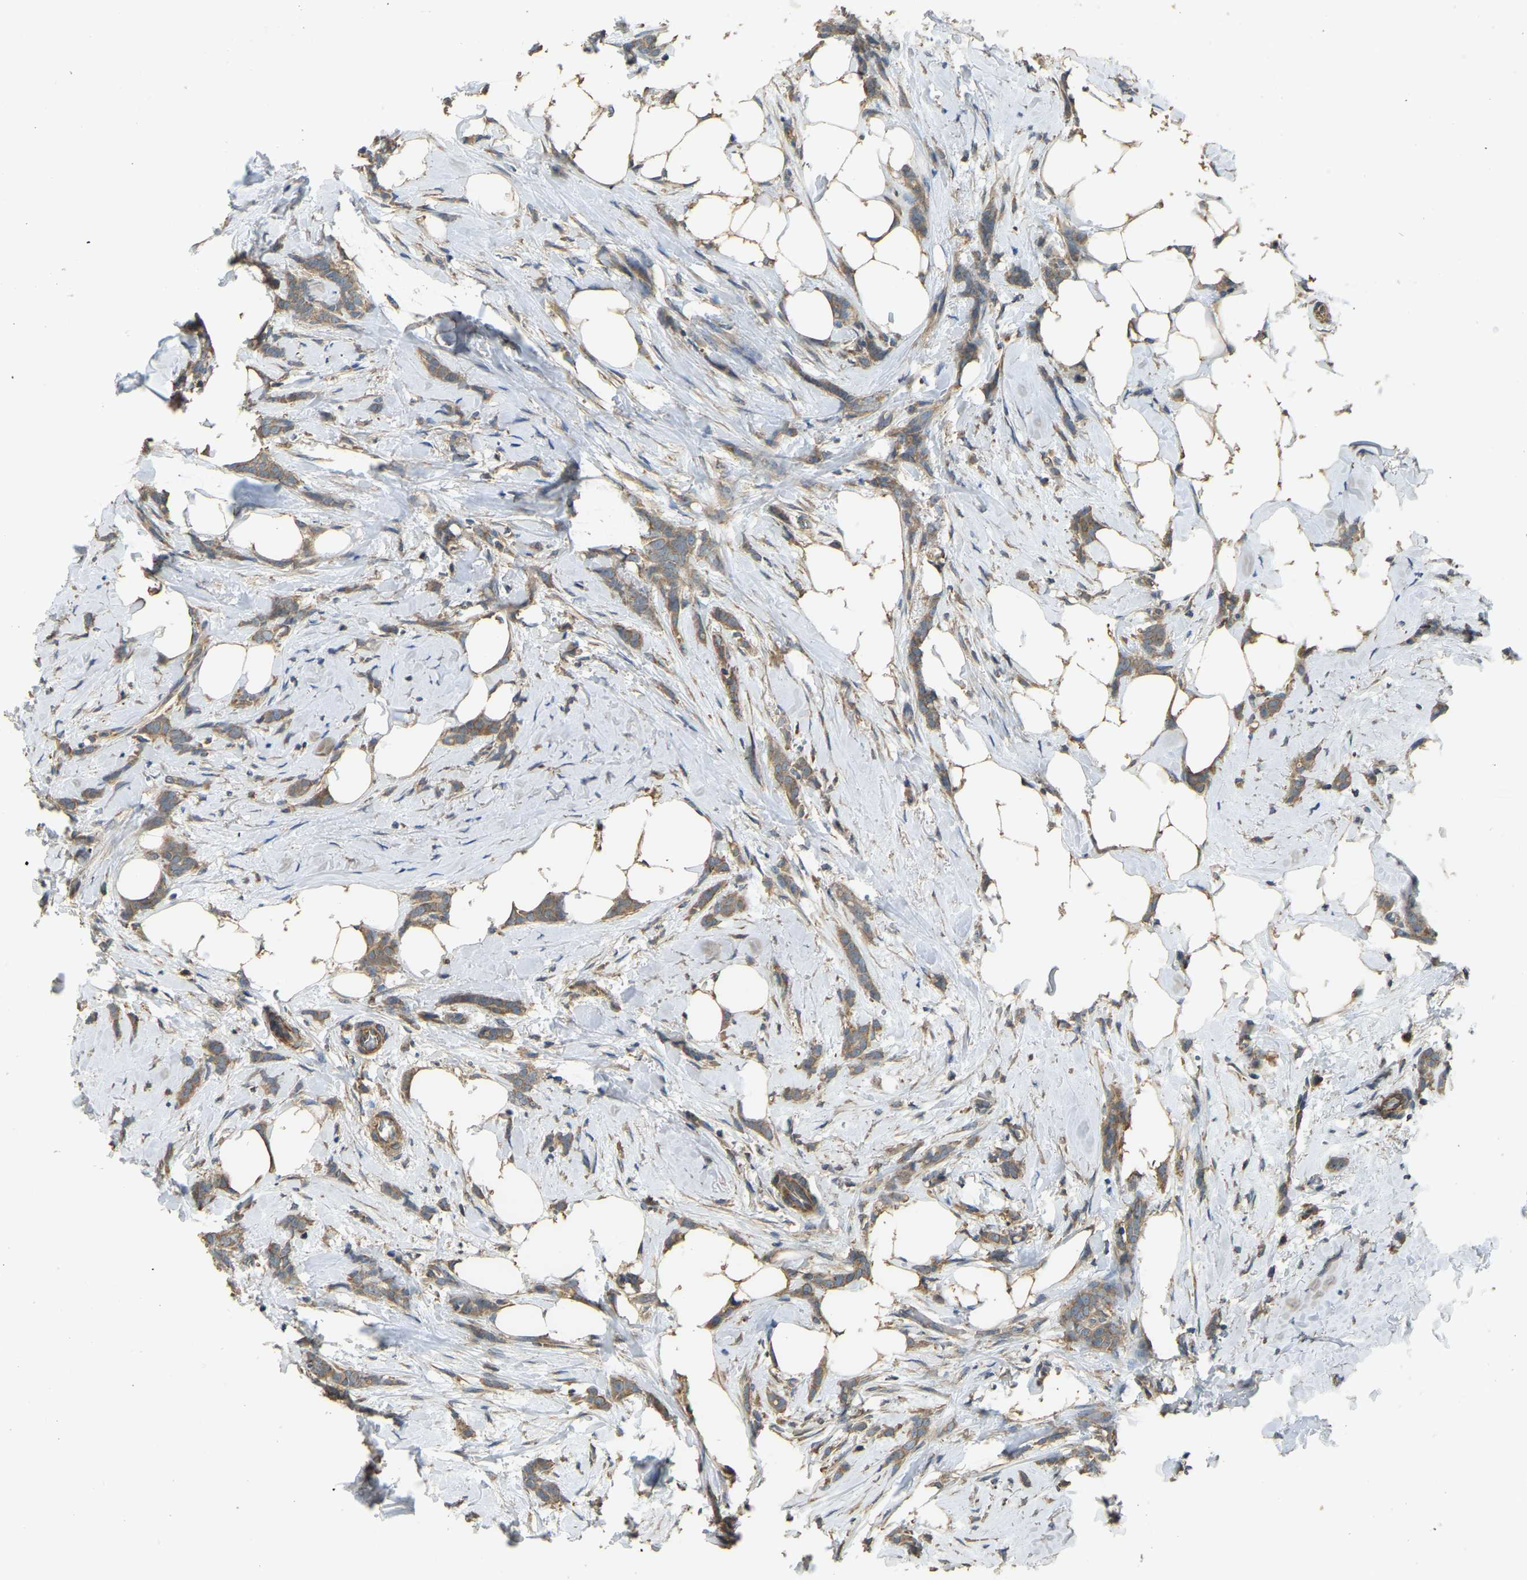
{"staining": {"intensity": "moderate", "quantity": ">75%", "location": "cytoplasmic/membranous"}, "tissue": "breast cancer", "cell_type": "Tumor cells", "image_type": "cancer", "snomed": [{"axis": "morphology", "description": "Lobular carcinoma, in situ"}, {"axis": "morphology", "description": "Lobular carcinoma"}, {"axis": "topography", "description": "Breast"}], "caption": "Immunohistochemical staining of breast cancer displays medium levels of moderate cytoplasmic/membranous staining in about >75% of tumor cells.", "gene": "GNG2", "patient": {"sex": "female", "age": 41}}